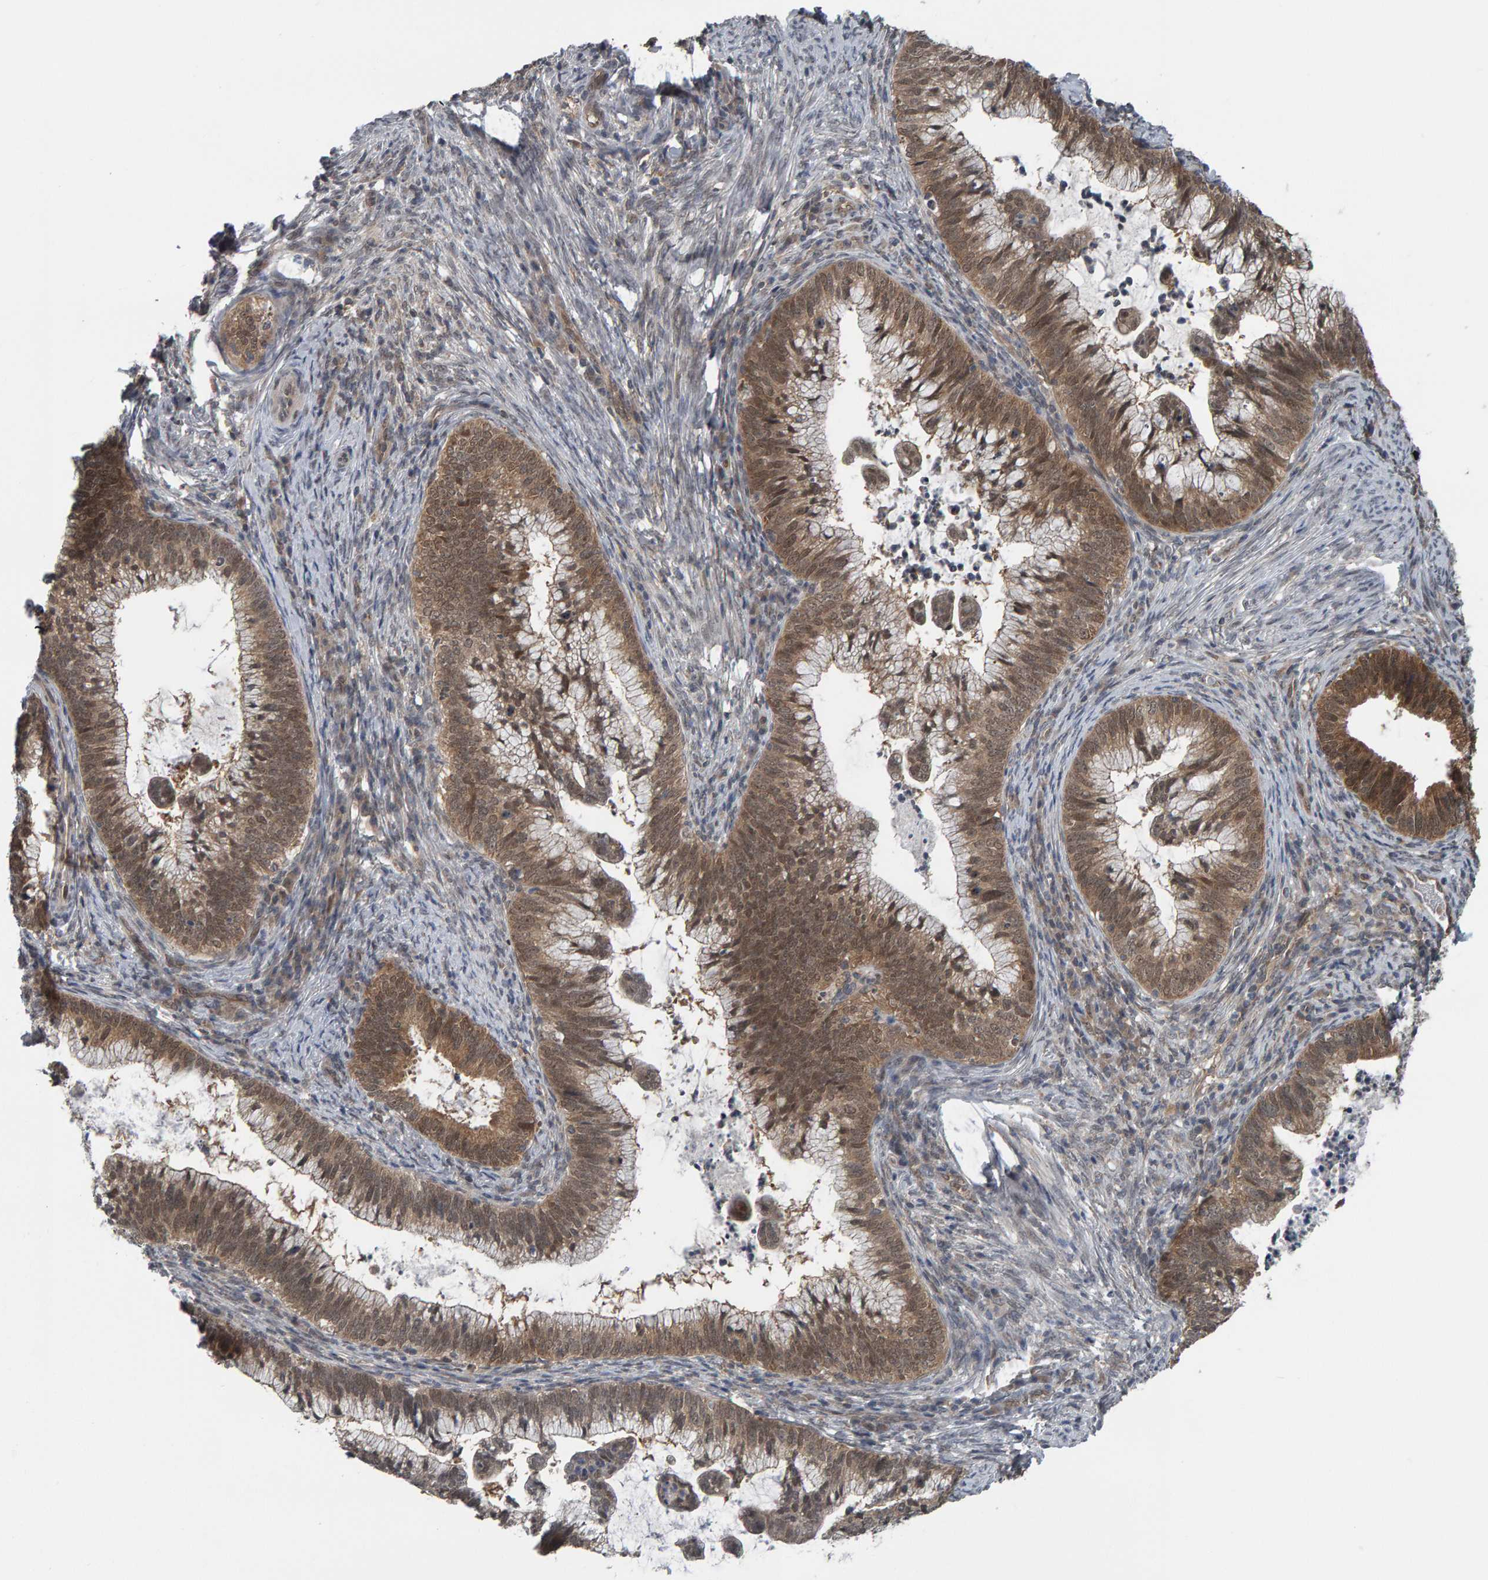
{"staining": {"intensity": "weak", "quantity": "25%-75%", "location": "cytoplasmic/membranous,nuclear"}, "tissue": "cervical cancer", "cell_type": "Tumor cells", "image_type": "cancer", "snomed": [{"axis": "morphology", "description": "Adenocarcinoma, NOS"}, {"axis": "topography", "description": "Cervix"}], "caption": "There is low levels of weak cytoplasmic/membranous and nuclear expression in tumor cells of cervical cancer, as demonstrated by immunohistochemical staining (brown color).", "gene": "COASY", "patient": {"sex": "female", "age": 36}}